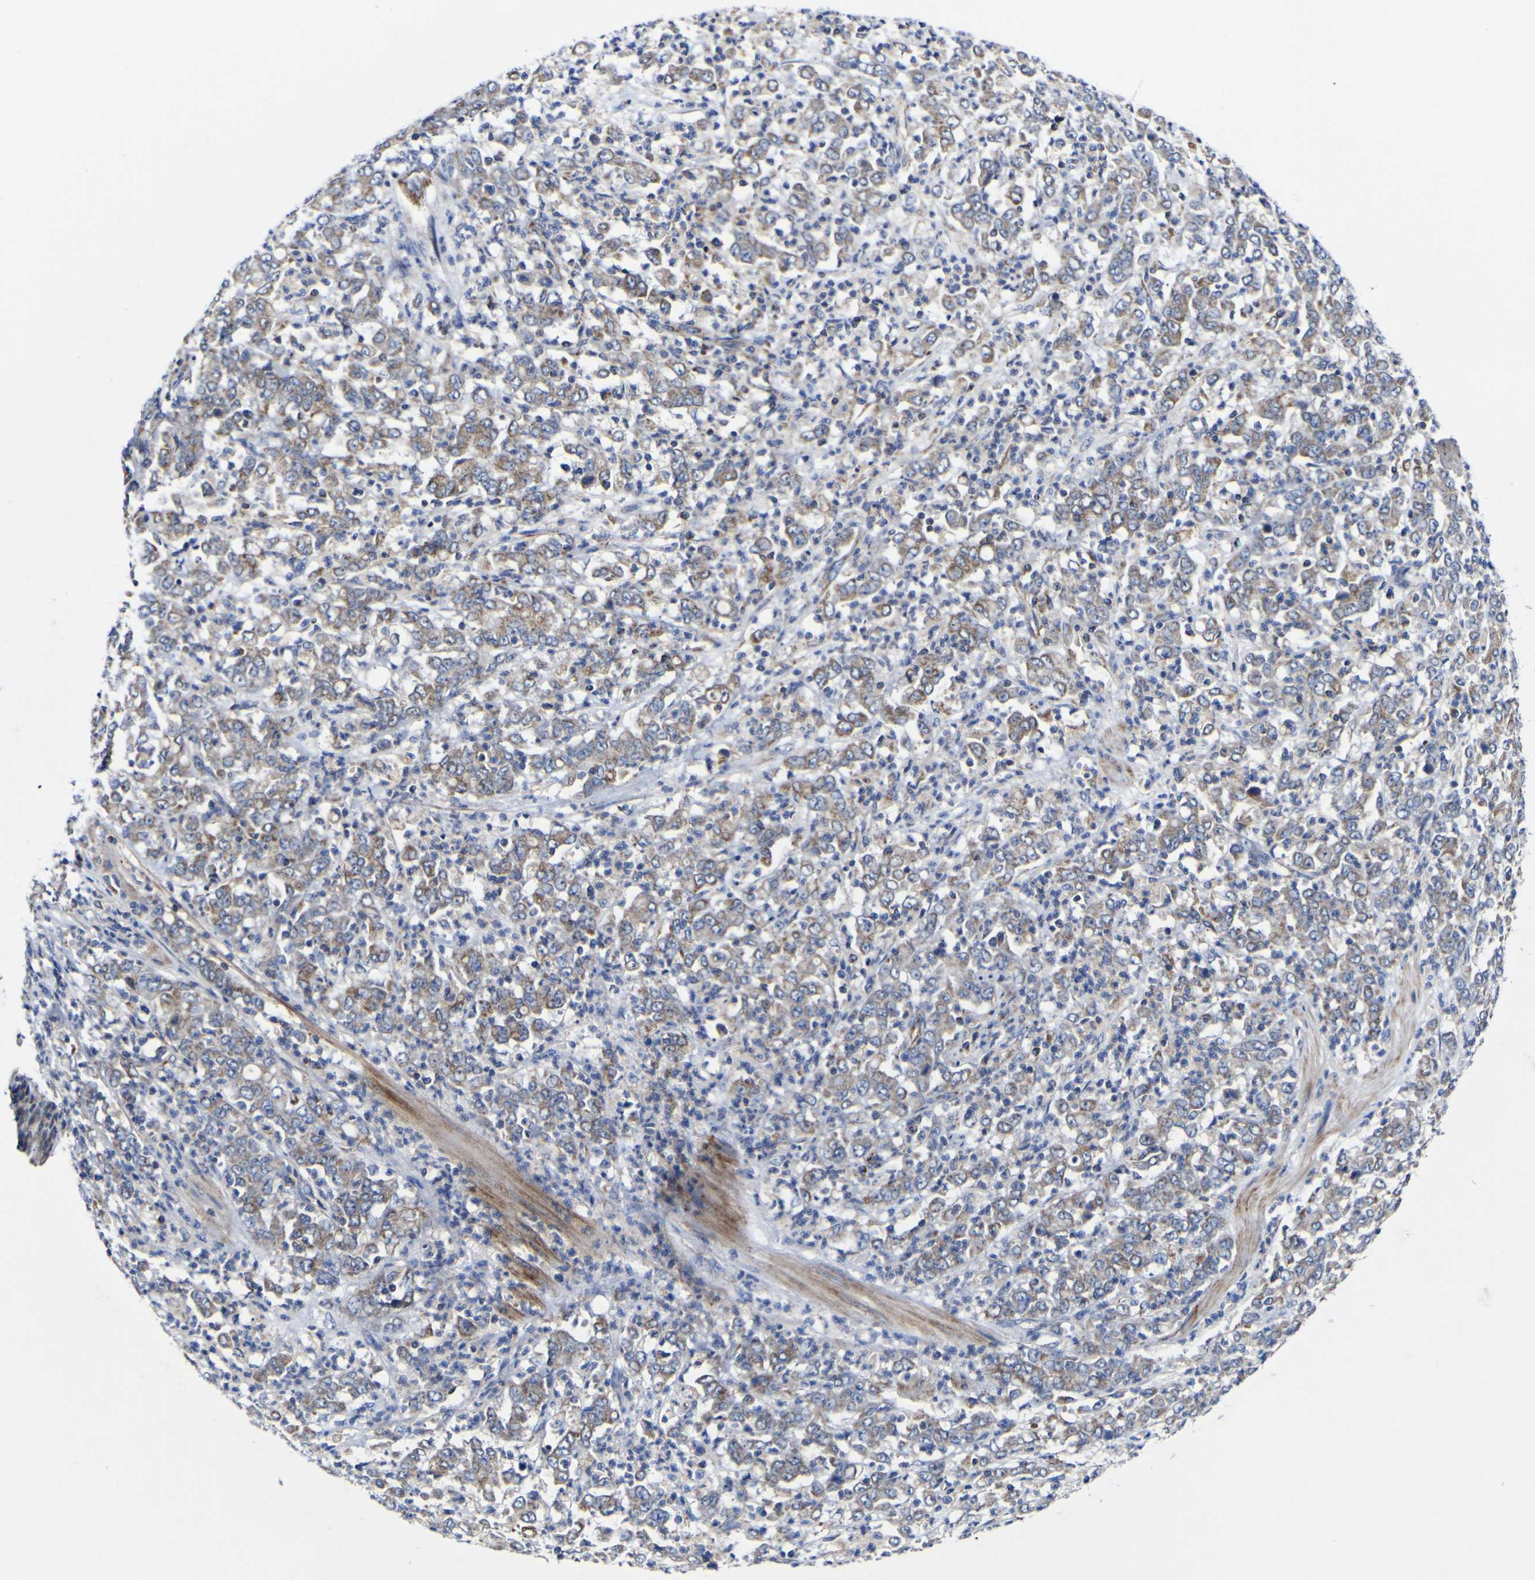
{"staining": {"intensity": "moderate", "quantity": ">75%", "location": "cytoplasmic/membranous"}, "tissue": "stomach cancer", "cell_type": "Tumor cells", "image_type": "cancer", "snomed": [{"axis": "morphology", "description": "Adenocarcinoma, NOS"}, {"axis": "topography", "description": "Stomach, lower"}], "caption": "Human stomach cancer (adenocarcinoma) stained with a protein marker exhibits moderate staining in tumor cells.", "gene": "CCDC90B", "patient": {"sex": "female", "age": 71}}